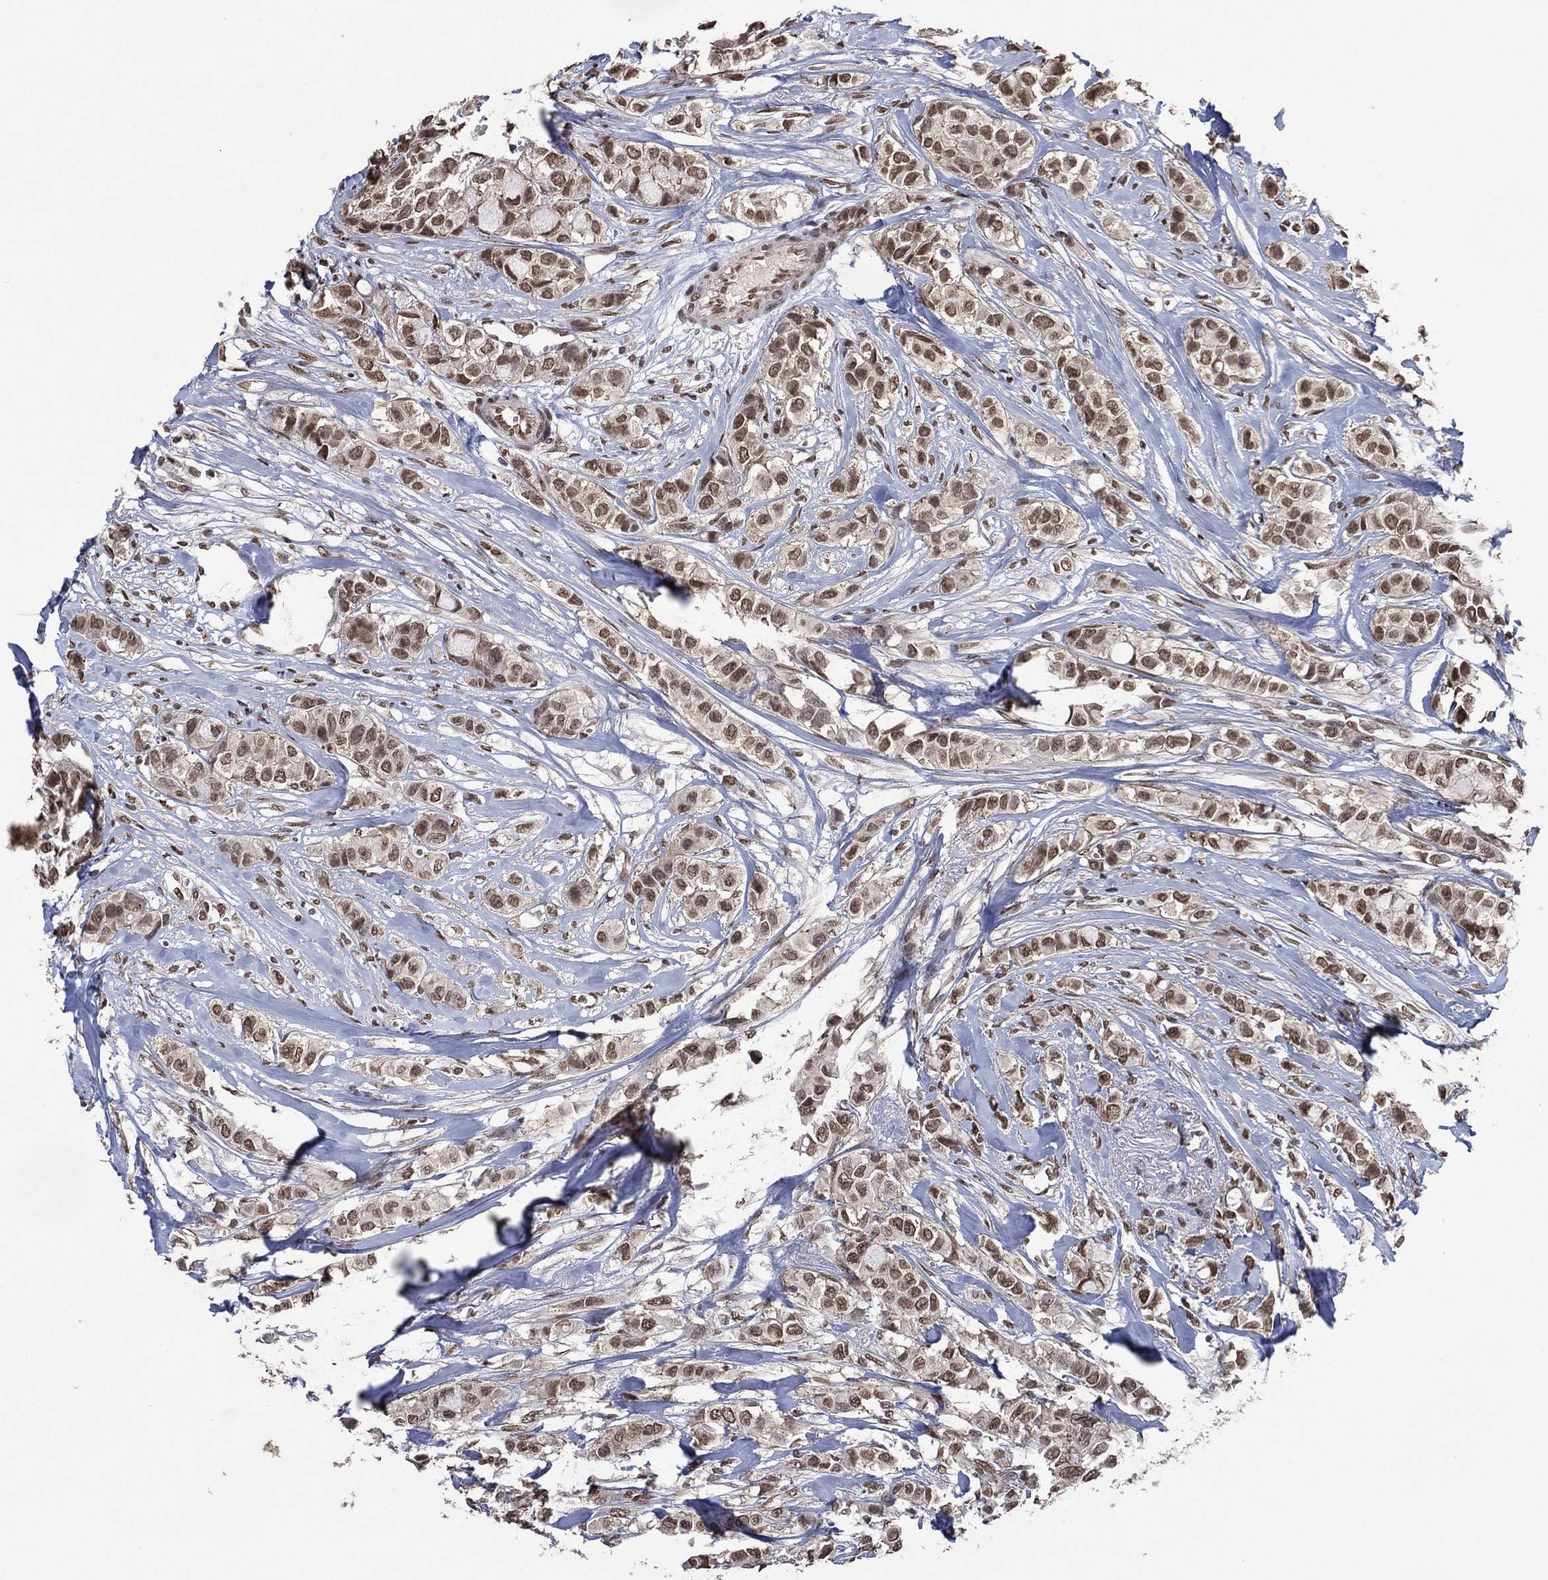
{"staining": {"intensity": "weak", "quantity": ">75%", "location": "nuclear"}, "tissue": "breast cancer", "cell_type": "Tumor cells", "image_type": "cancer", "snomed": [{"axis": "morphology", "description": "Duct carcinoma"}, {"axis": "topography", "description": "Breast"}], "caption": "An immunohistochemistry image of neoplastic tissue is shown. Protein staining in brown labels weak nuclear positivity in breast infiltrating ductal carcinoma within tumor cells. Ihc stains the protein of interest in brown and the nuclei are stained blue.", "gene": "EHMT1", "patient": {"sex": "female", "age": 85}}